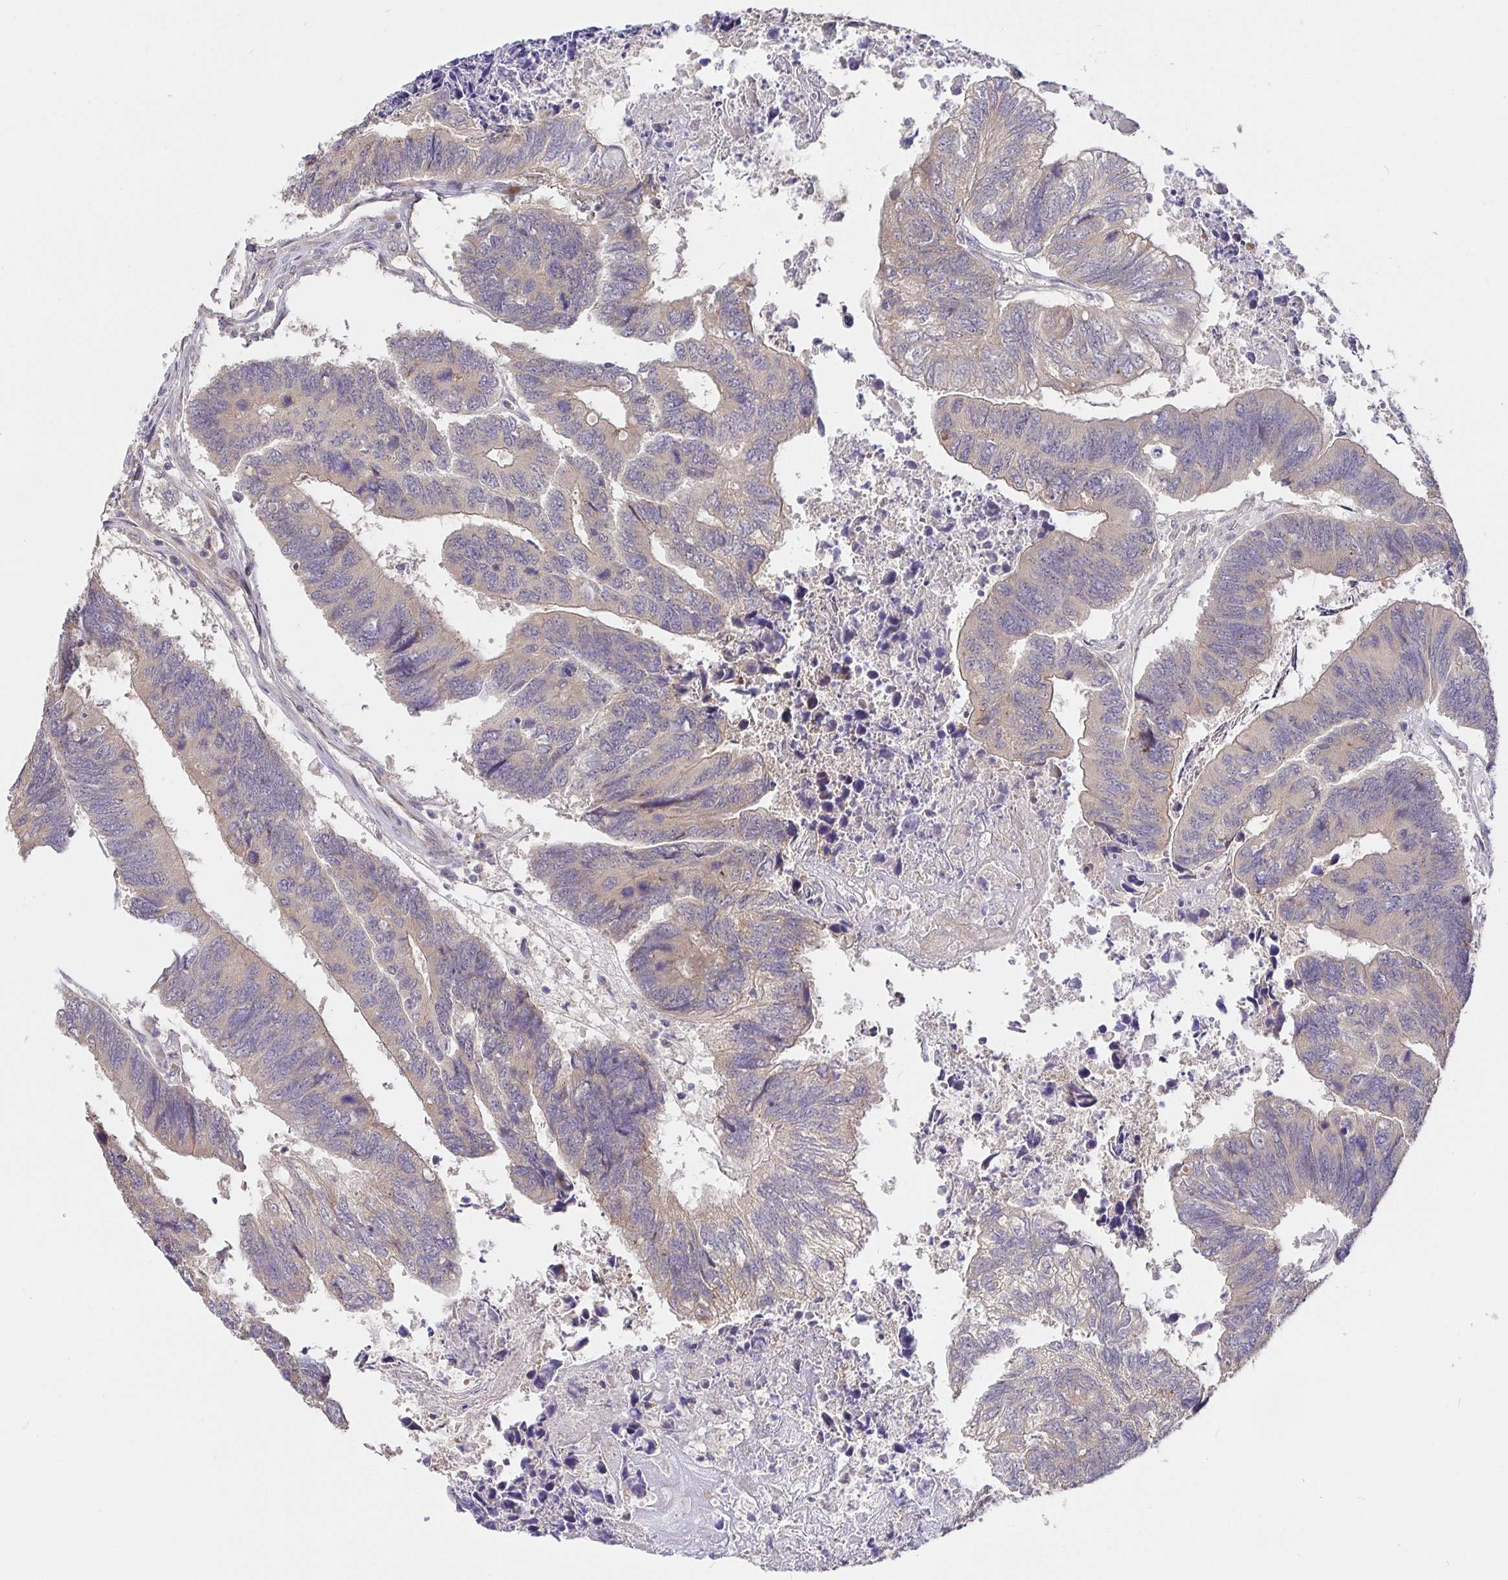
{"staining": {"intensity": "weak", "quantity": "25%-75%", "location": "cytoplasmic/membranous"}, "tissue": "colorectal cancer", "cell_type": "Tumor cells", "image_type": "cancer", "snomed": [{"axis": "morphology", "description": "Adenocarcinoma, NOS"}, {"axis": "topography", "description": "Colon"}], "caption": "Colorectal adenocarcinoma tissue shows weak cytoplasmic/membranous positivity in approximately 25%-75% of tumor cells, visualized by immunohistochemistry. The protein of interest is shown in brown color, while the nuclei are stained blue.", "gene": "ZDHHC11", "patient": {"sex": "female", "age": 67}}